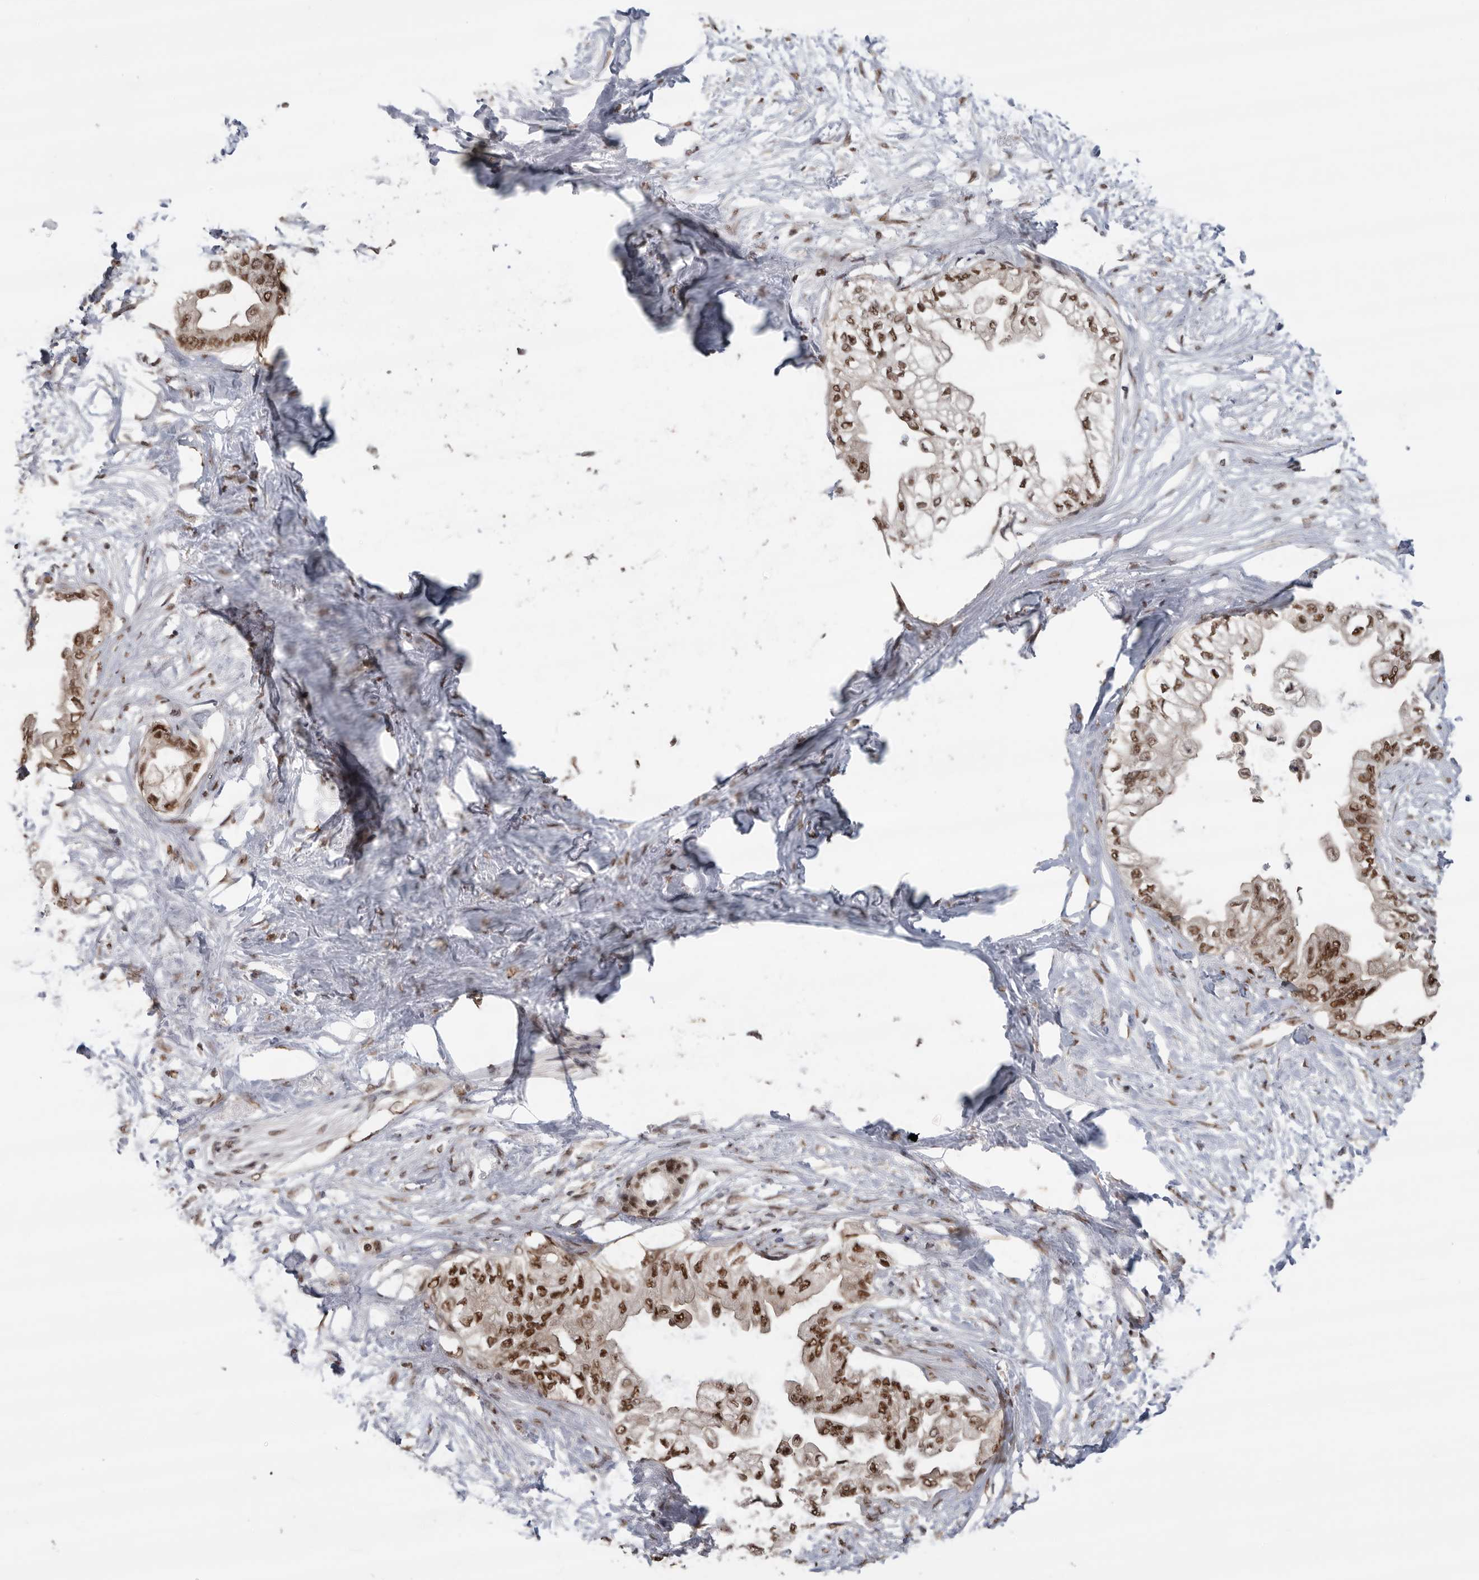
{"staining": {"intensity": "strong", "quantity": ">75%", "location": "nuclear"}, "tissue": "pancreatic cancer", "cell_type": "Tumor cells", "image_type": "cancer", "snomed": [{"axis": "morphology", "description": "Normal tissue, NOS"}, {"axis": "morphology", "description": "Adenocarcinoma, NOS"}, {"axis": "topography", "description": "Pancreas"}, {"axis": "topography", "description": "Duodenum"}], "caption": "Adenocarcinoma (pancreatic) stained with a brown dye demonstrates strong nuclear positive expression in about >75% of tumor cells.", "gene": "PPP1R10", "patient": {"sex": "female", "age": 60}}